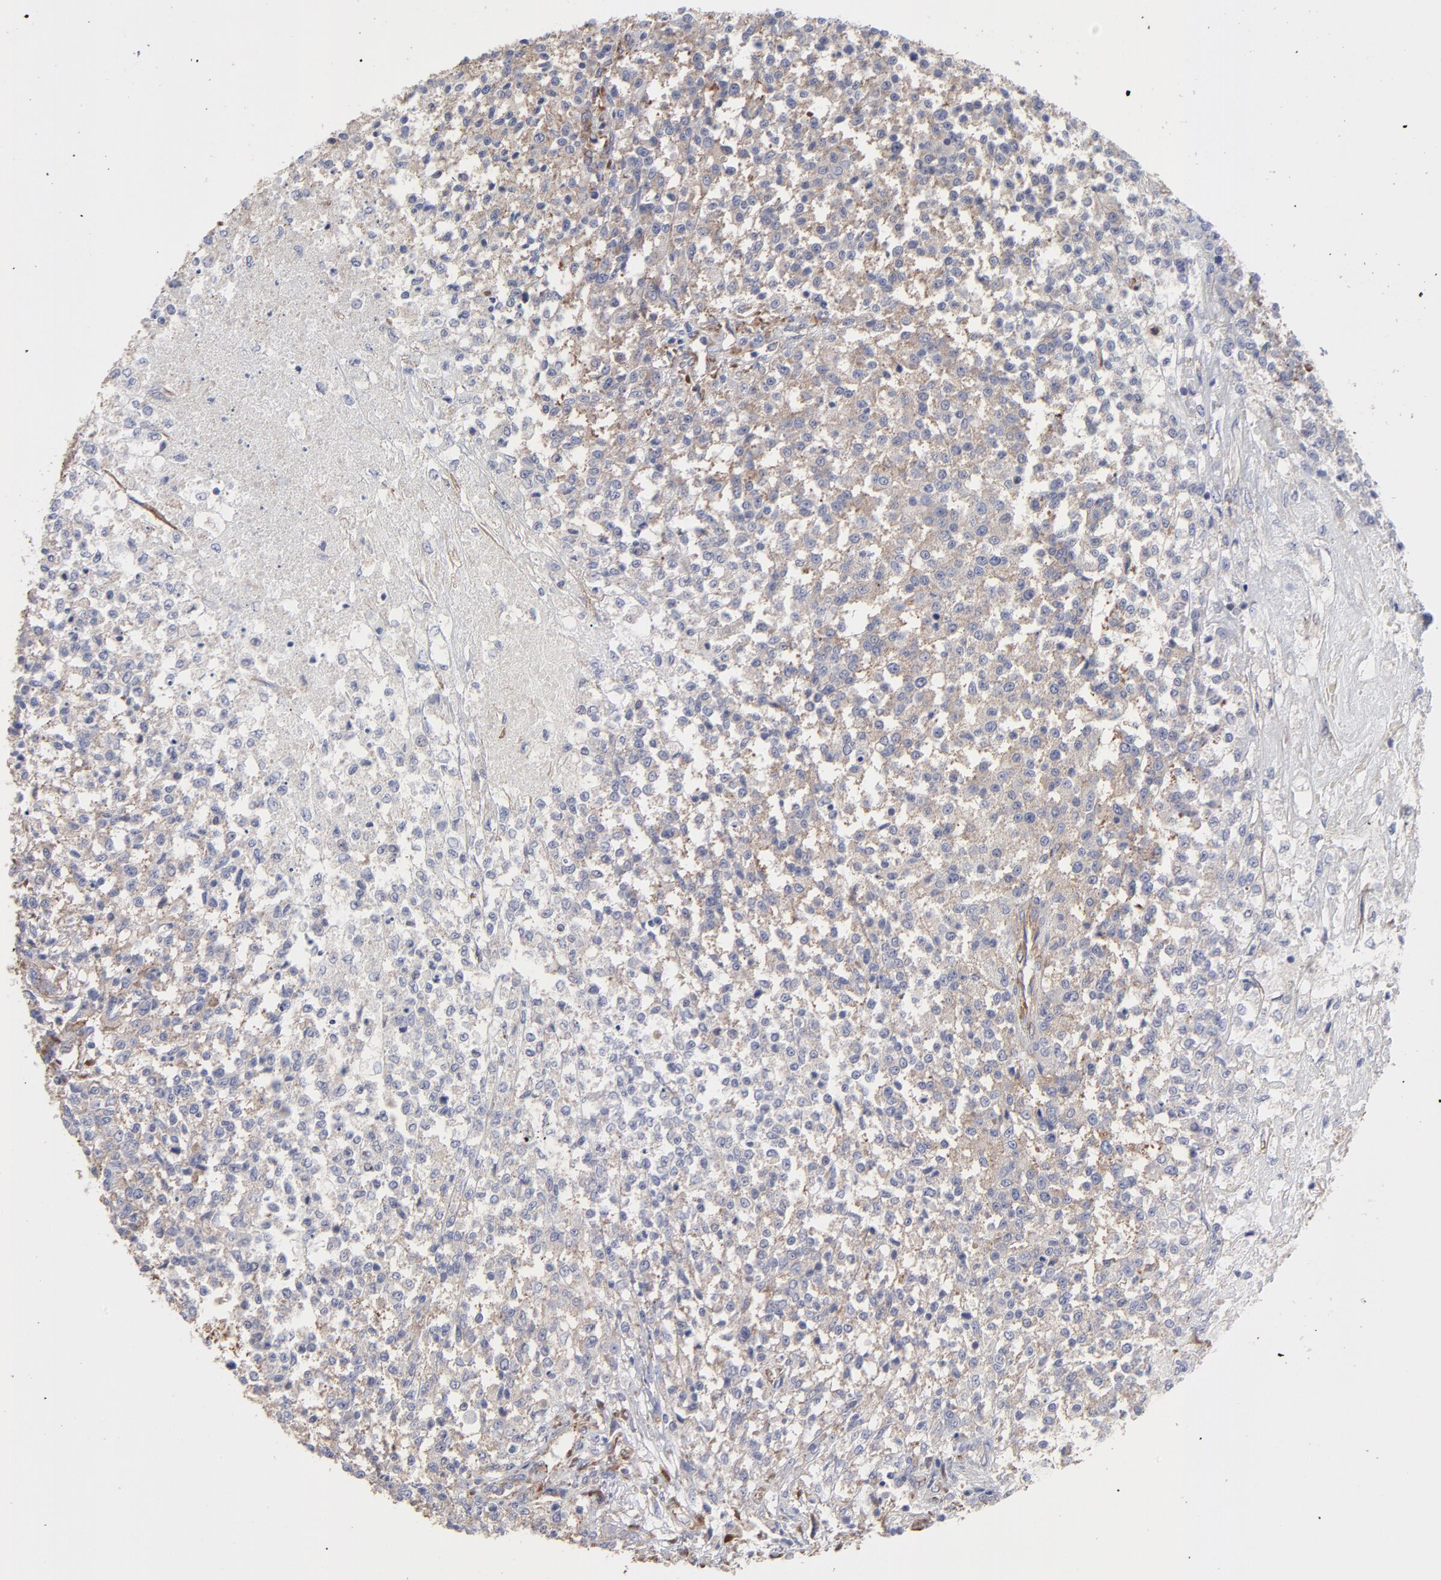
{"staining": {"intensity": "weak", "quantity": "25%-75%", "location": "cytoplasmic/membranous"}, "tissue": "testis cancer", "cell_type": "Tumor cells", "image_type": "cancer", "snomed": [{"axis": "morphology", "description": "Seminoma, NOS"}, {"axis": "topography", "description": "Testis"}], "caption": "High-magnification brightfield microscopy of testis seminoma stained with DAB (brown) and counterstained with hematoxylin (blue). tumor cells exhibit weak cytoplasmic/membranous positivity is seen in approximately25%-75% of cells. Using DAB (3,3'-diaminobenzidine) (brown) and hematoxylin (blue) stains, captured at high magnification using brightfield microscopy.", "gene": "RPL3", "patient": {"sex": "male", "age": 59}}